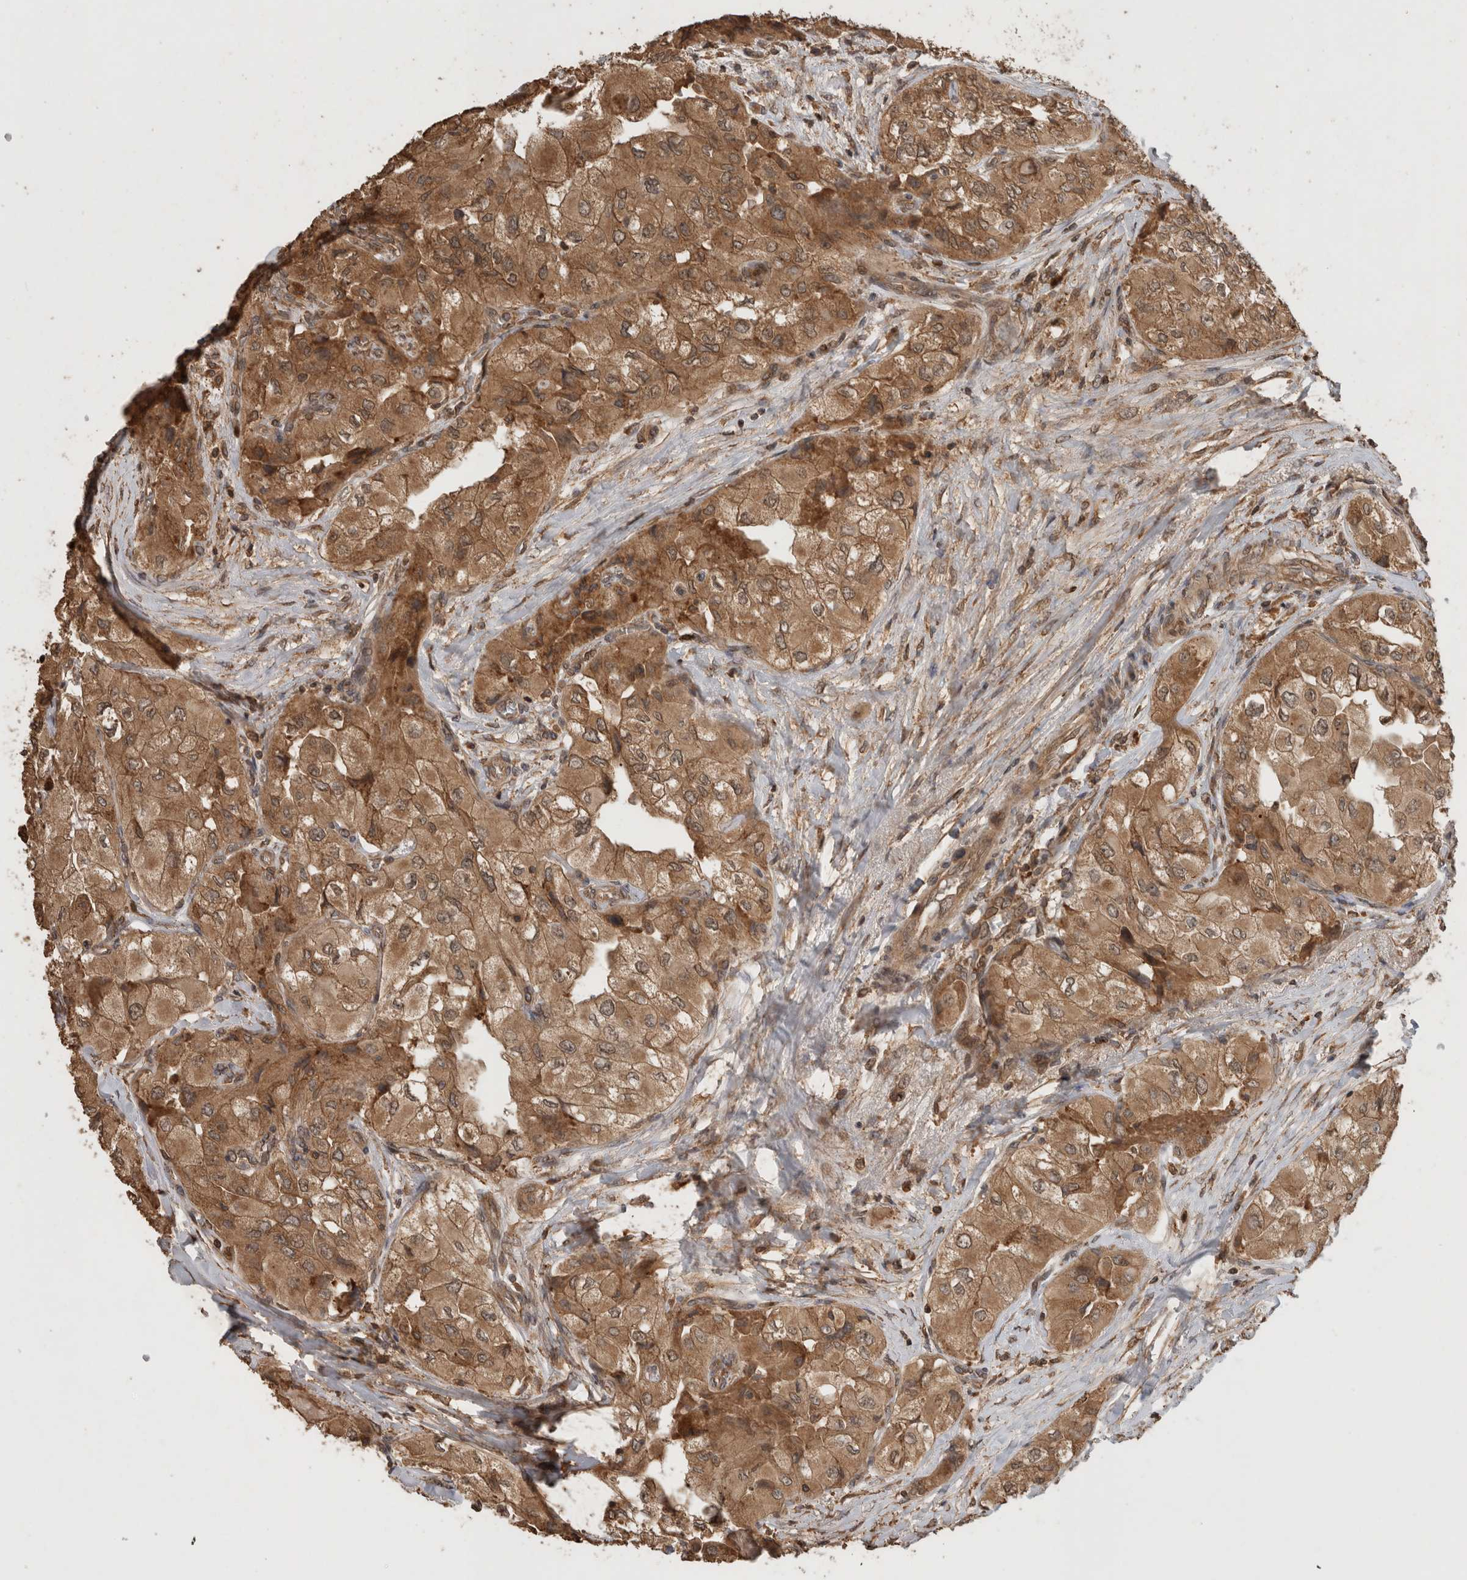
{"staining": {"intensity": "moderate", "quantity": ">75%", "location": "cytoplasmic/membranous"}, "tissue": "thyroid cancer", "cell_type": "Tumor cells", "image_type": "cancer", "snomed": [{"axis": "morphology", "description": "Papillary adenocarcinoma, NOS"}, {"axis": "topography", "description": "Thyroid gland"}], "caption": "This micrograph displays immunohistochemistry staining of human thyroid papillary adenocarcinoma, with medium moderate cytoplasmic/membranous positivity in approximately >75% of tumor cells.", "gene": "OTUD7B", "patient": {"sex": "female", "age": 59}}